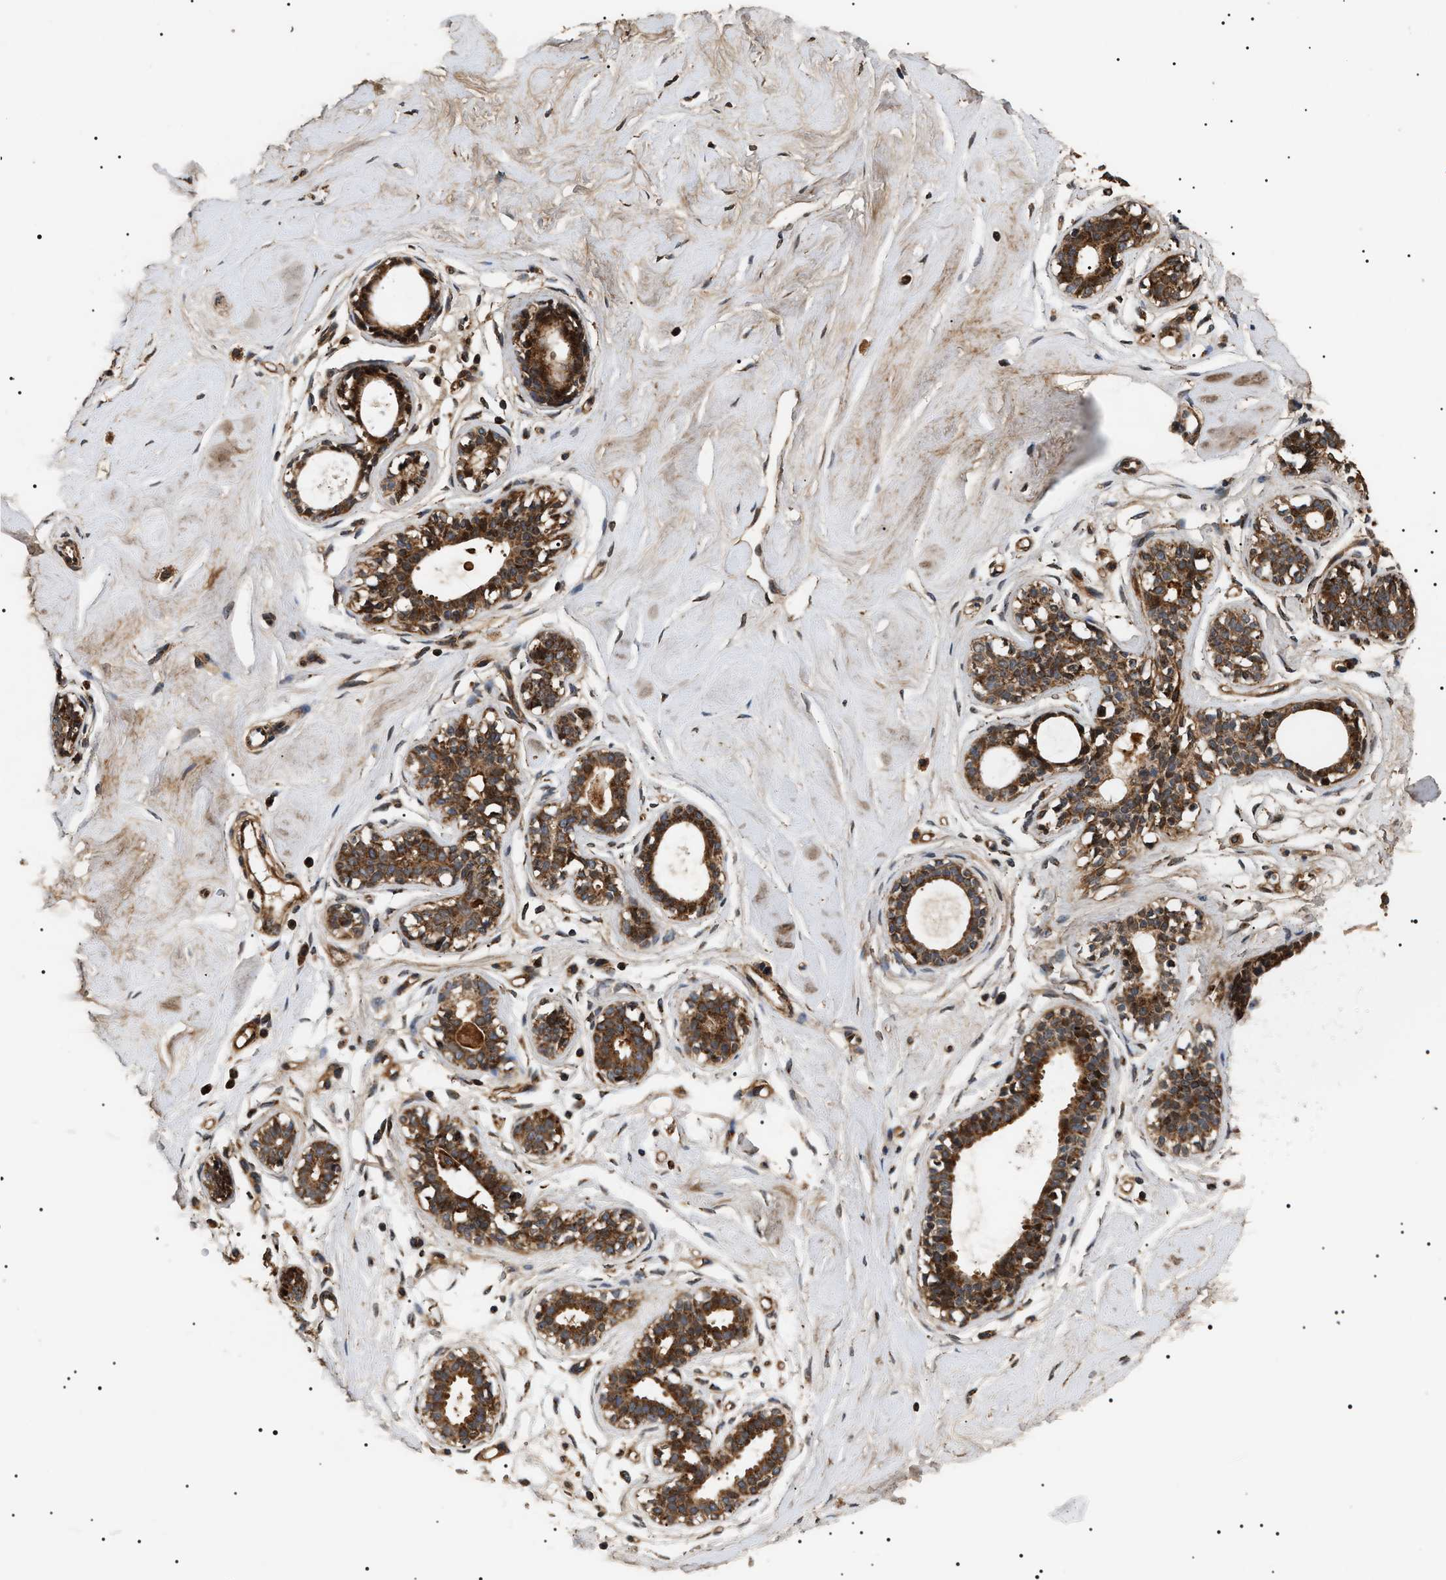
{"staining": {"intensity": "weak", "quantity": "25%-75%", "location": "cytoplasmic/membranous"}, "tissue": "breast", "cell_type": "Adipocytes", "image_type": "normal", "snomed": [{"axis": "morphology", "description": "Normal tissue, NOS"}, {"axis": "topography", "description": "Breast"}], "caption": "Immunohistochemistry (IHC) micrograph of normal human breast stained for a protein (brown), which shows low levels of weak cytoplasmic/membranous expression in about 25%-75% of adipocytes.", "gene": "ZBTB26", "patient": {"sex": "female", "age": 23}}